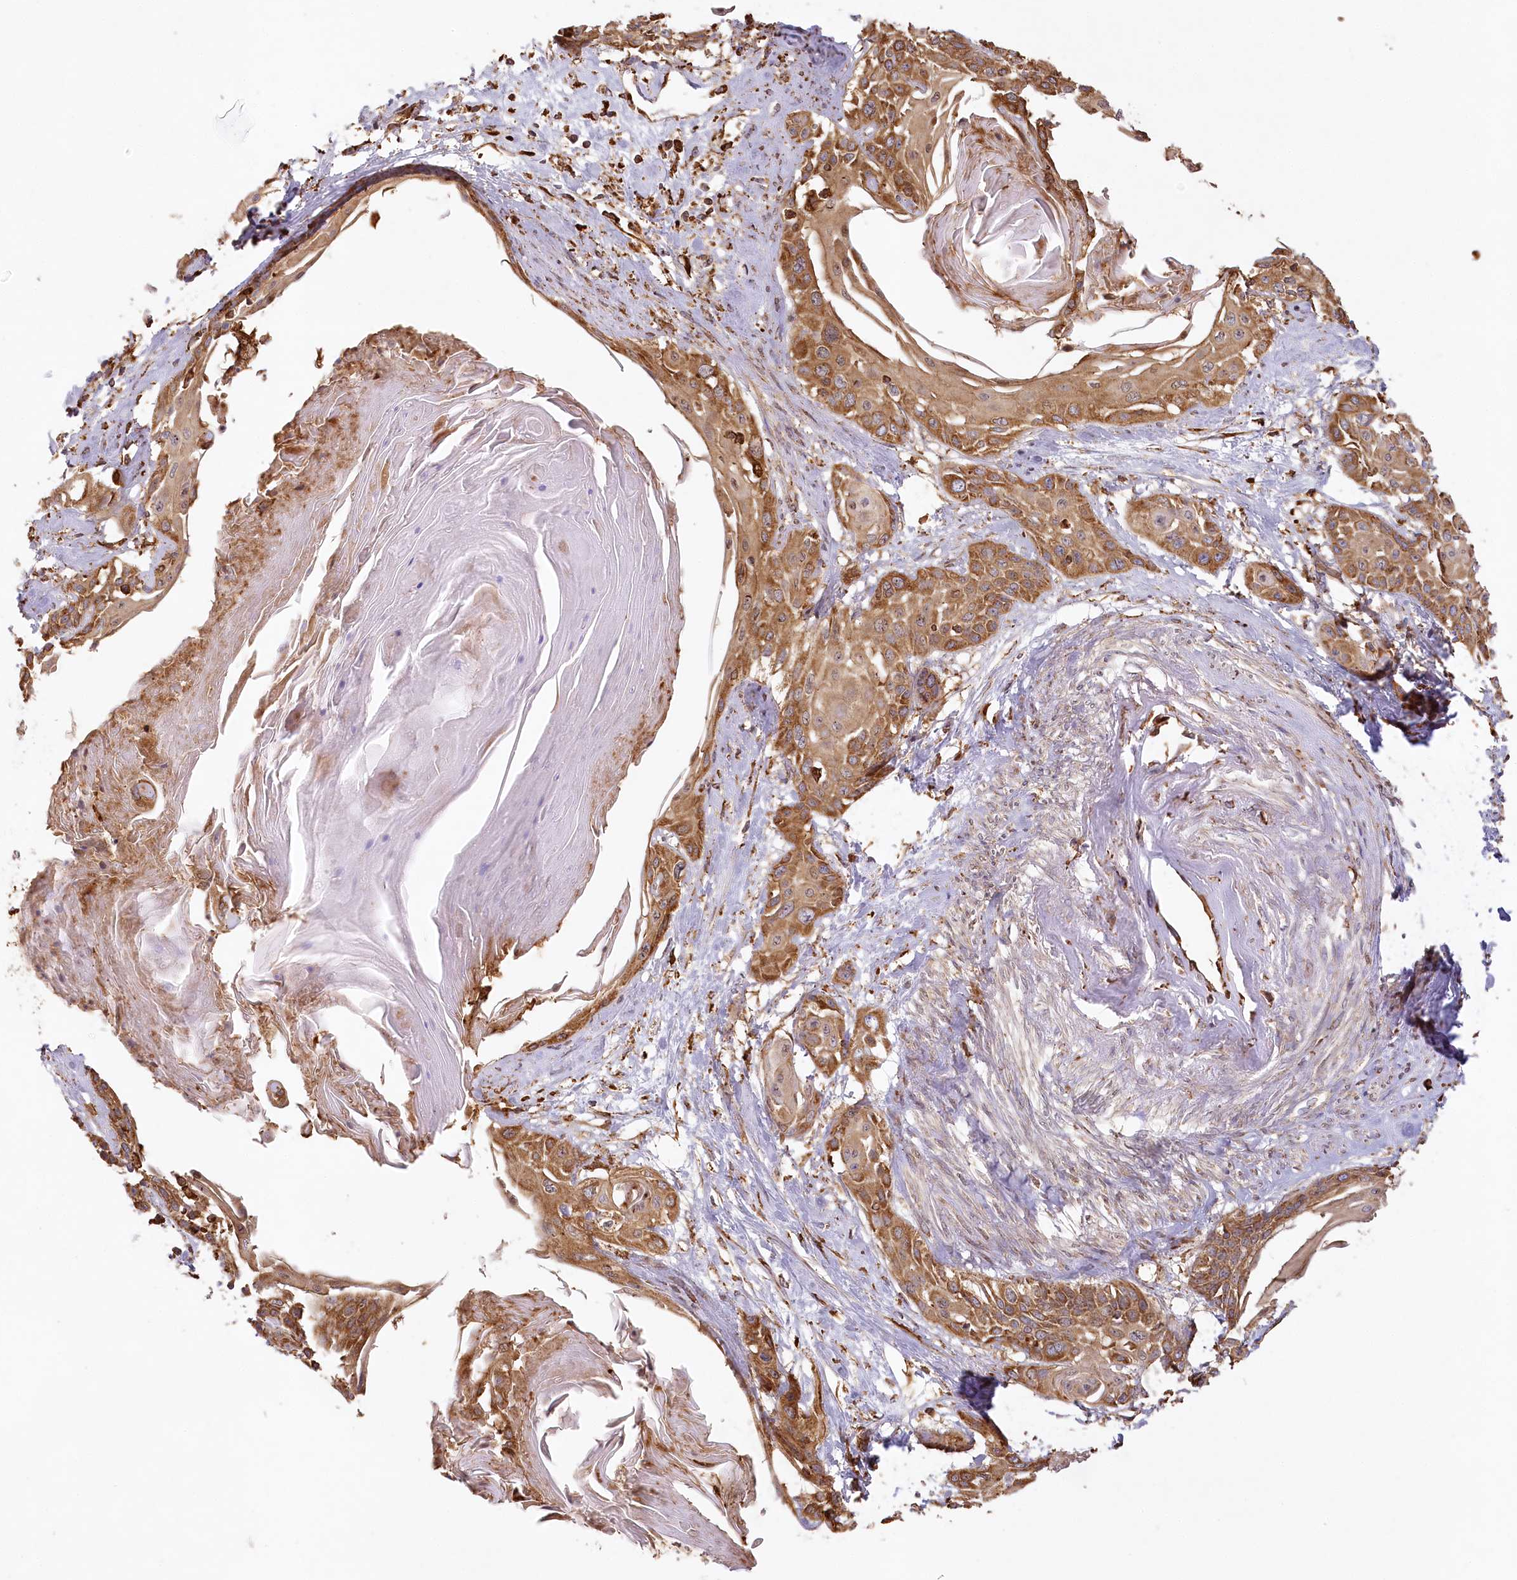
{"staining": {"intensity": "moderate", "quantity": ">75%", "location": "cytoplasmic/membranous"}, "tissue": "cervical cancer", "cell_type": "Tumor cells", "image_type": "cancer", "snomed": [{"axis": "morphology", "description": "Squamous cell carcinoma, NOS"}, {"axis": "topography", "description": "Cervix"}], "caption": "This is an image of immunohistochemistry staining of cervical squamous cell carcinoma, which shows moderate positivity in the cytoplasmic/membranous of tumor cells.", "gene": "ACAP2", "patient": {"sex": "female", "age": 57}}